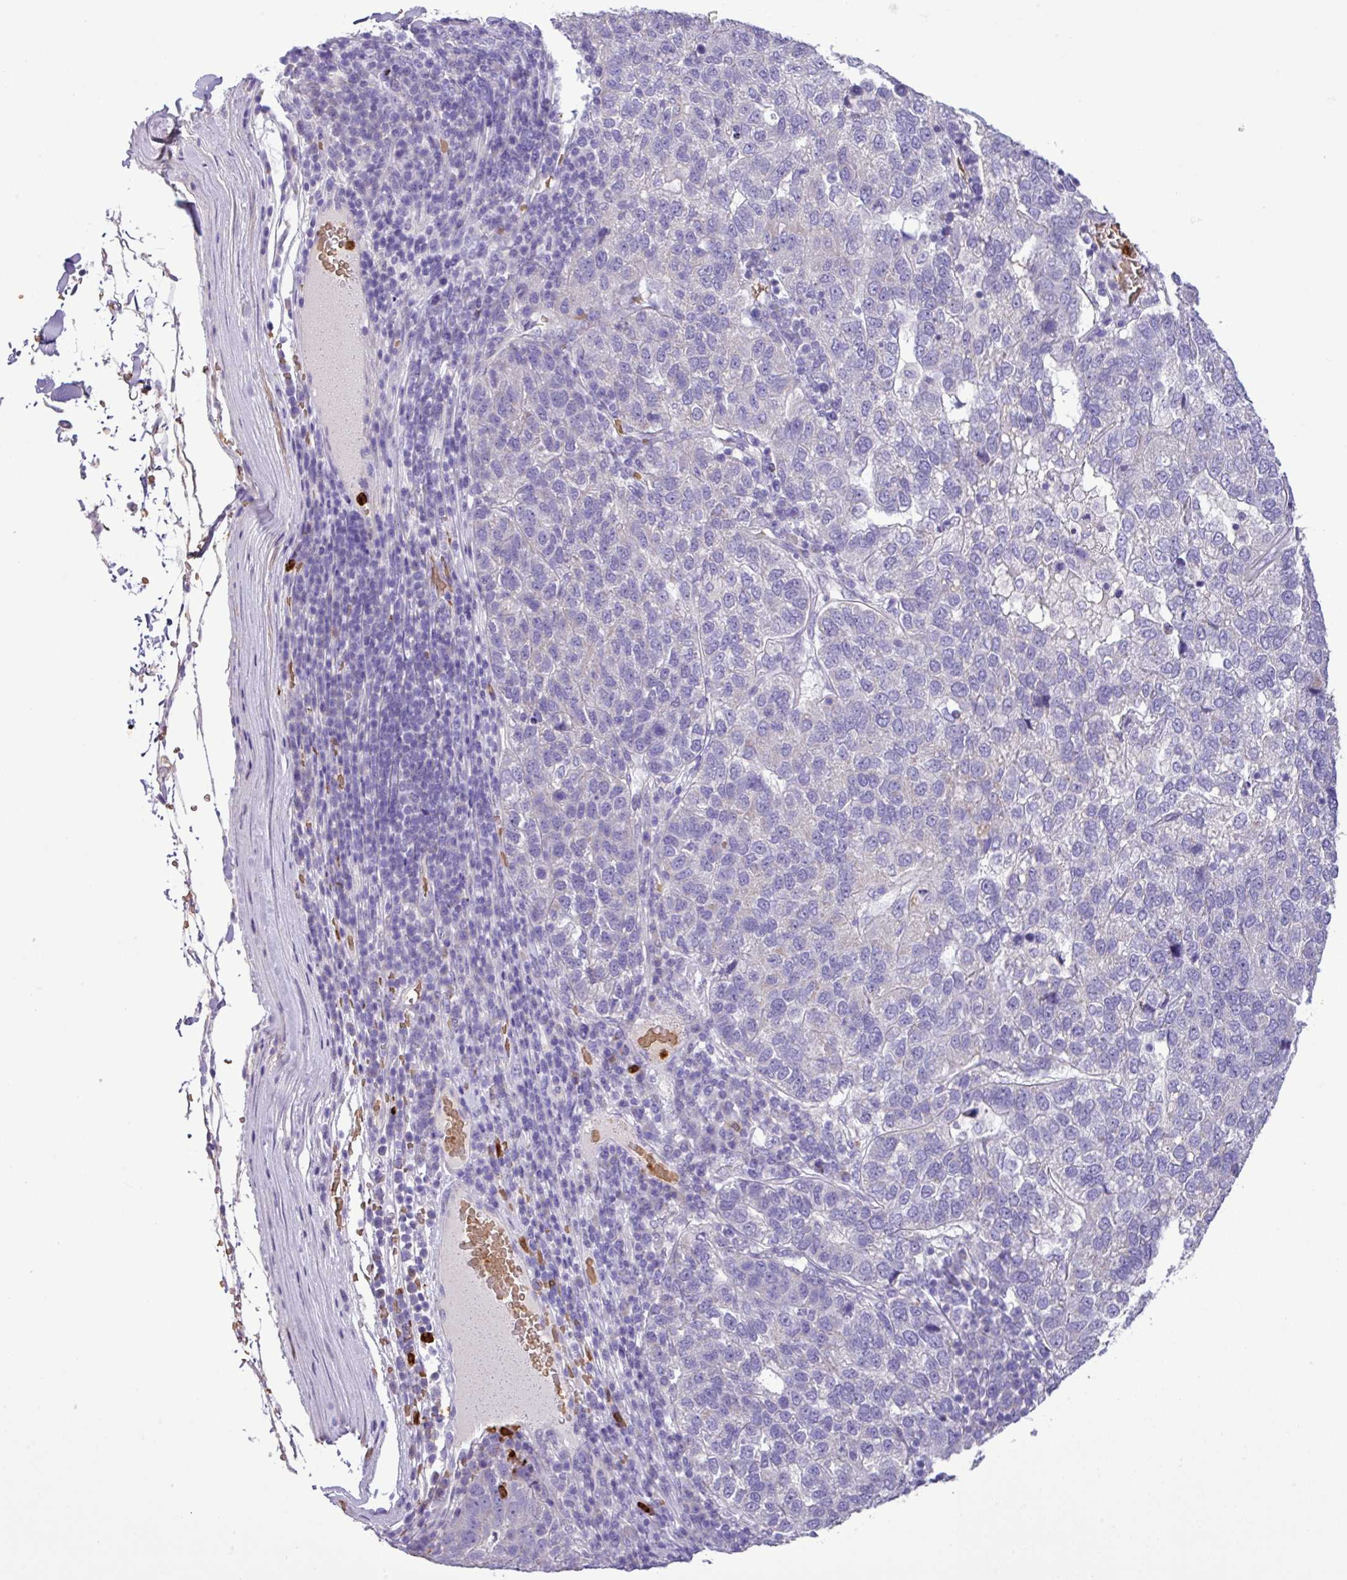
{"staining": {"intensity": "negative", "quantity": "none", "location": "none"}, "tissue": "pancreatic cancer", "cell_type": "Tumor cells", "image_type": "cancer", "snomed": [{"axis": "morphology", "description": "Adenocarcinoma, NOS"}, {"axis": "topography", "description": "Pancreas"}], "caption": "The immunohistochemistry image has no significant expression in tumor cells of pancreatic cancer (adenocarcinoma) tissue.", "gene": "MGAT4B", "patient": {"sex": "female", "age": 61}}